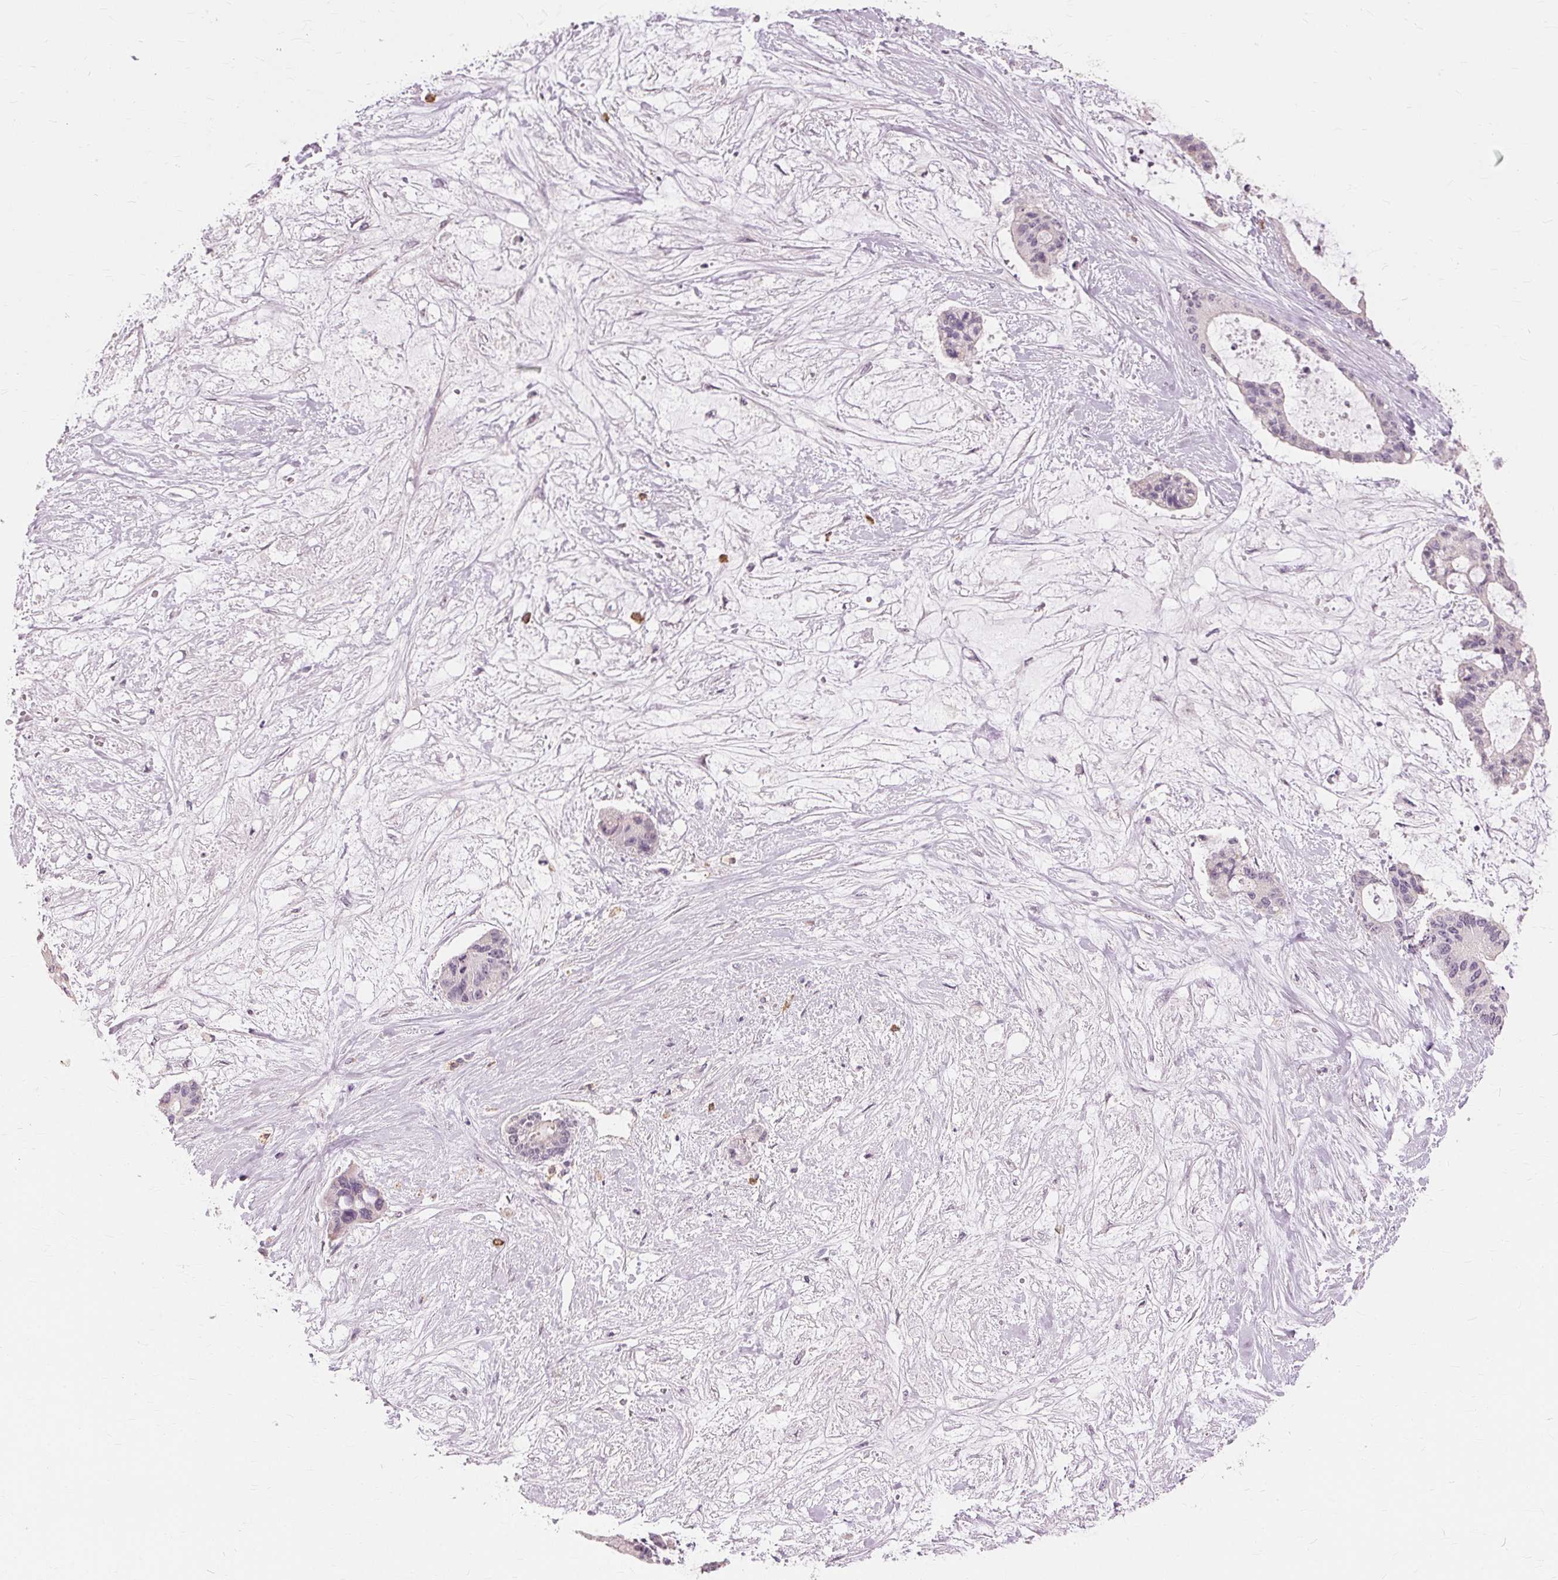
{"staining": {"intensity": "negative", "quantity": "none", "location": "none"}, "tissue": "liver cancer", "cell_type": "Tumor cells", "image_type": "cancer", "snomed": [{"axis": "morphology", "description": "Normal tissue, NOS"}, {"axis": "morphology", "description": "Cholangiocarcinoma"}, {"axis": "topography", "description": "Liver"}, {"axis": "topography", "description": "Peripheral nerve tissue"}], "caption": "DAB immunohistochemical staining of human cholangiocarcinoma (liver) exhibits no significant staining in tumor cells. (DAB (3,3'-diaminobenzidine) immunohistochemistry (IHC), high magnification).", "gene": "SIGLEC6", "patient": {"sex": "female", "age": 73}}